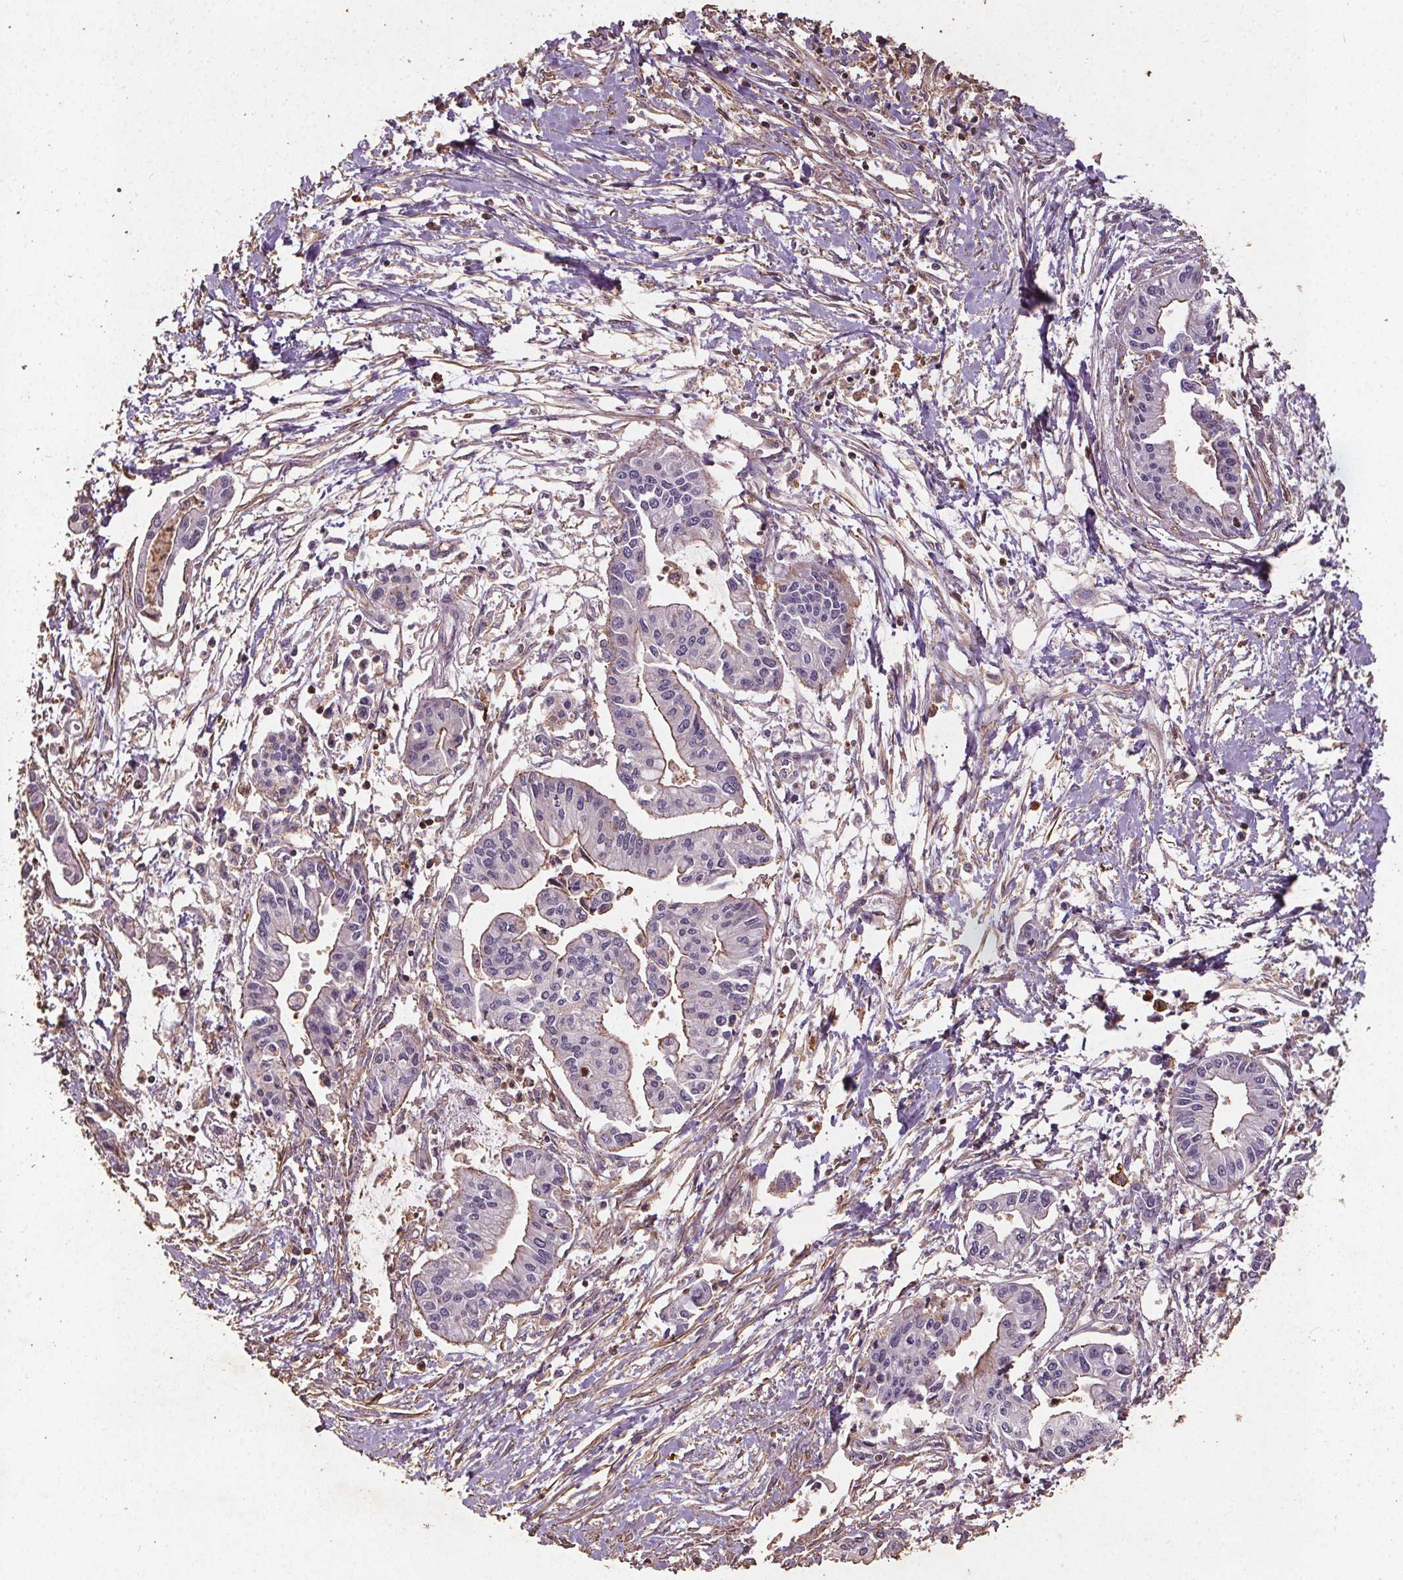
{"staining": {"intensity": "negative", "quantity": "none", "location": "none"}, "tissue": "pancreatic cancer", "cell_type": "Tumor cells", "image_type": "cancer", "snomed": [{"axis": "morphology", "description": "Adenocarcinoma, NOS"}, {"axis": "topography", "description": "Pancreas"}], "caption": "Immunohistochemistry photomicrograph of human pancreatic cancer (adenocarcinoma) stained for a protein (brown), which shows no staining in tumor cells.", "gene": "C19orf84", "patient": {"sex": "male", "age": 60}}